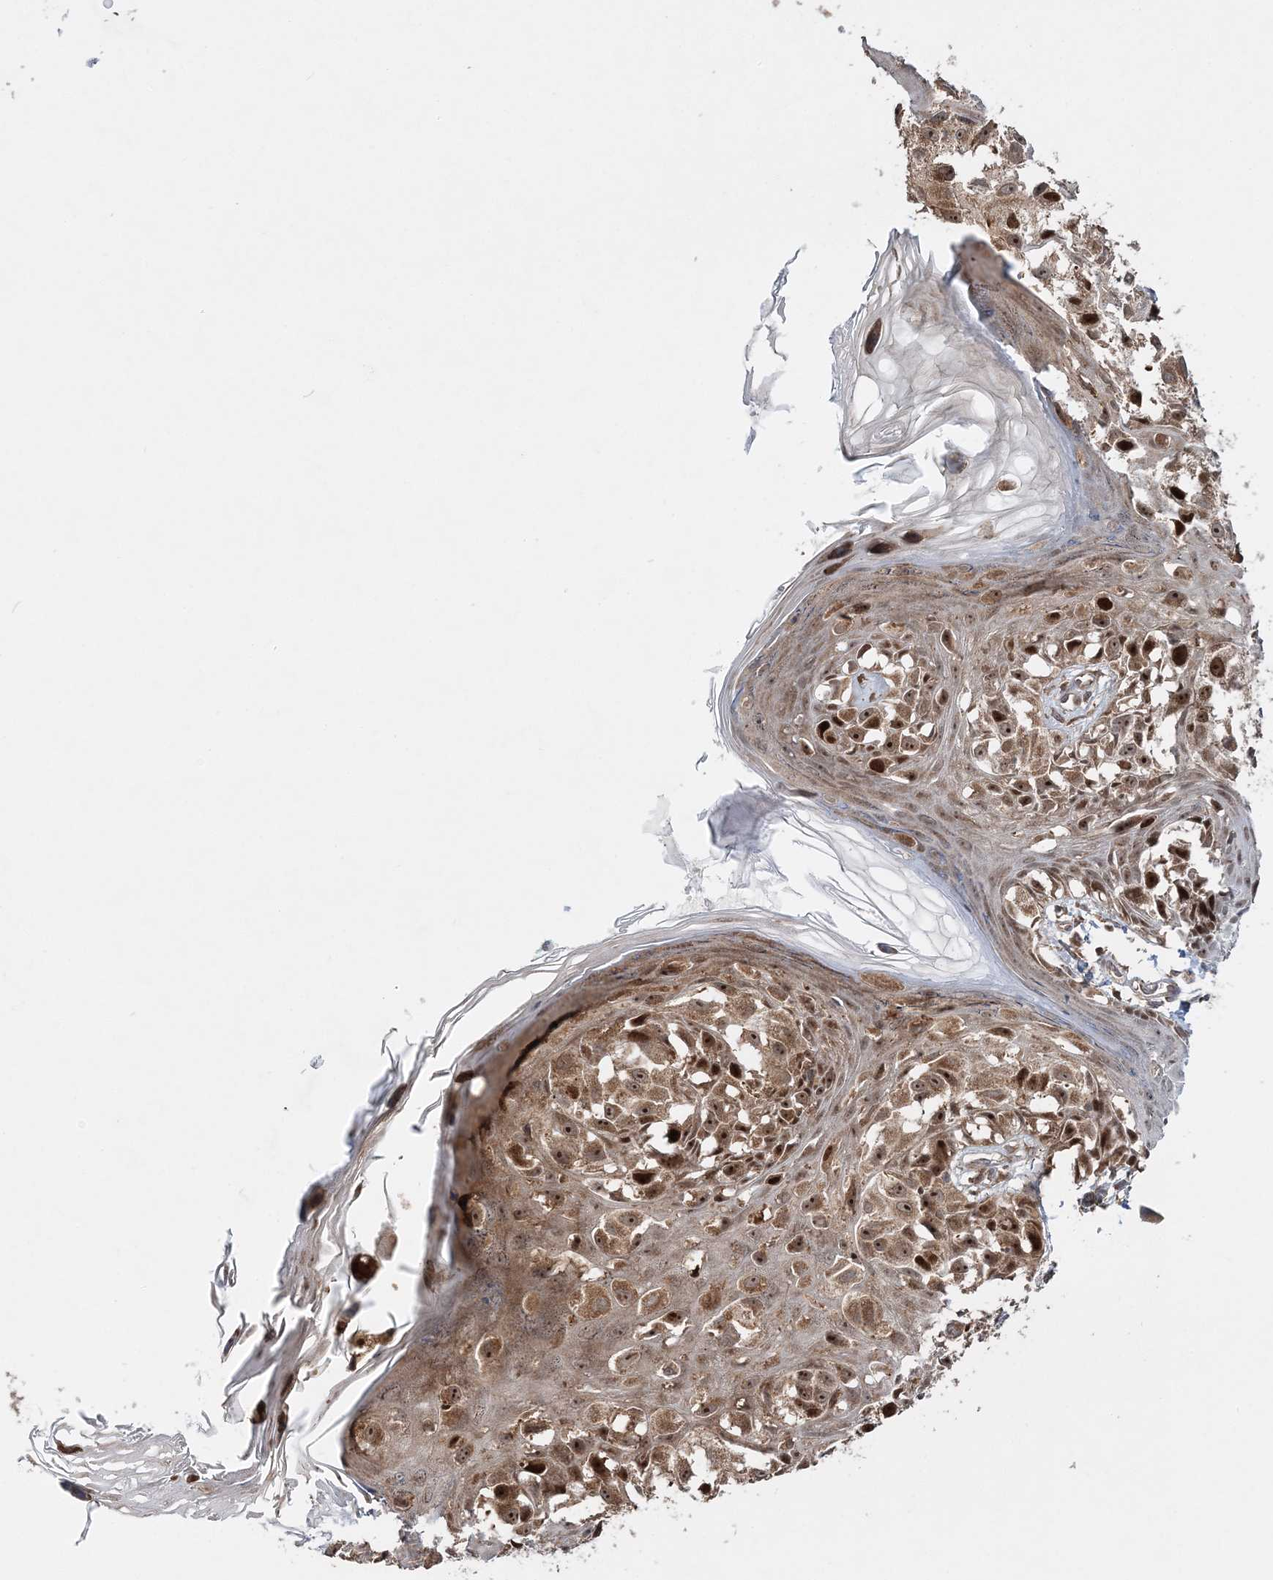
{"staining": {"intensity": "moderate", "quantity": ">75%", "location": "cytoplasmic/membranous,nuclear"}, "tissue": "melanoma", "cell_type": "Tumor cells", "image_type": "cancer", "snomed": [{"axis": "morphology", "description": "Malignant melanoma, NOS"}, {"axis": "topography", "description": "Skin of leg"}], "caption": "Moderate cytoplasmic/membranous and nuclear expression for a protein is appreciated in approximately >75% of tumor cells of malignant melanoma using IHC.", "gene": "KIF4A", "patient": {"sex": "female", "age": 72}}